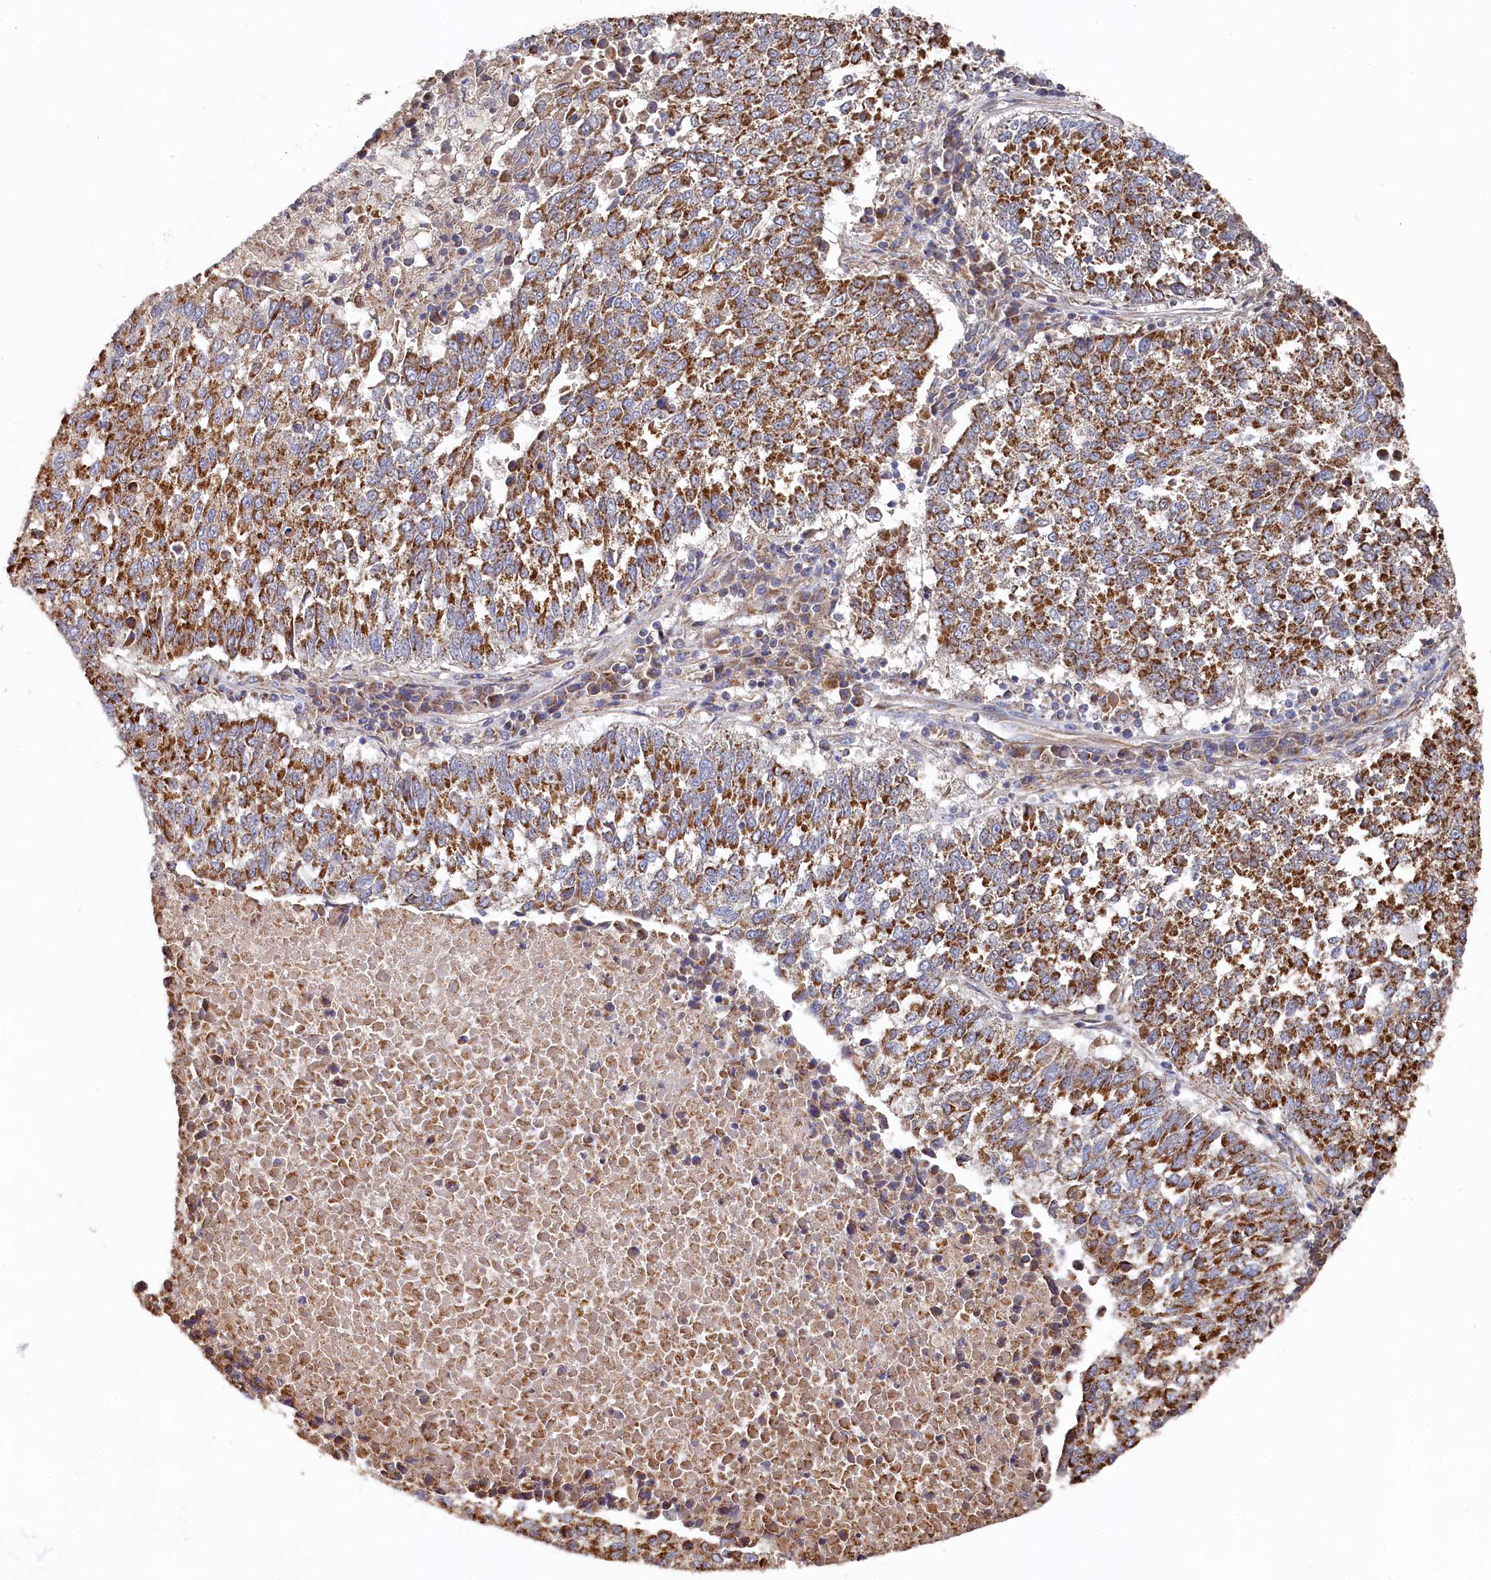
{"staining": {"intensity": "moderate", "quantity": ">75%", "location": "cytoplasmic/membranous"}, "tissue": "lung cancer", "cell_type": "Tumor cells", "image_type": "cancer", "snomed": [{"axis": "morphology", "description": "Squamous cell carcinoma, NOS"}, {"axis": "topography", "description": "Lung"}], "caption": "Lung cancer (squamous cell carcinoma) tissue exhibits moderate cytoplasmic/membranous positivity in approximately >75% of tumor cells, visualized by immunohistochemistry. The staining was performed using DAB (3,3'-diaminobenzidine) to visualize the protein expression in brown, while the nuclei were stained in blue with hematoxylin (Magnification: 20x).", "gene": "HAUS2", "patient": {"sex": "male", "age": 73}}